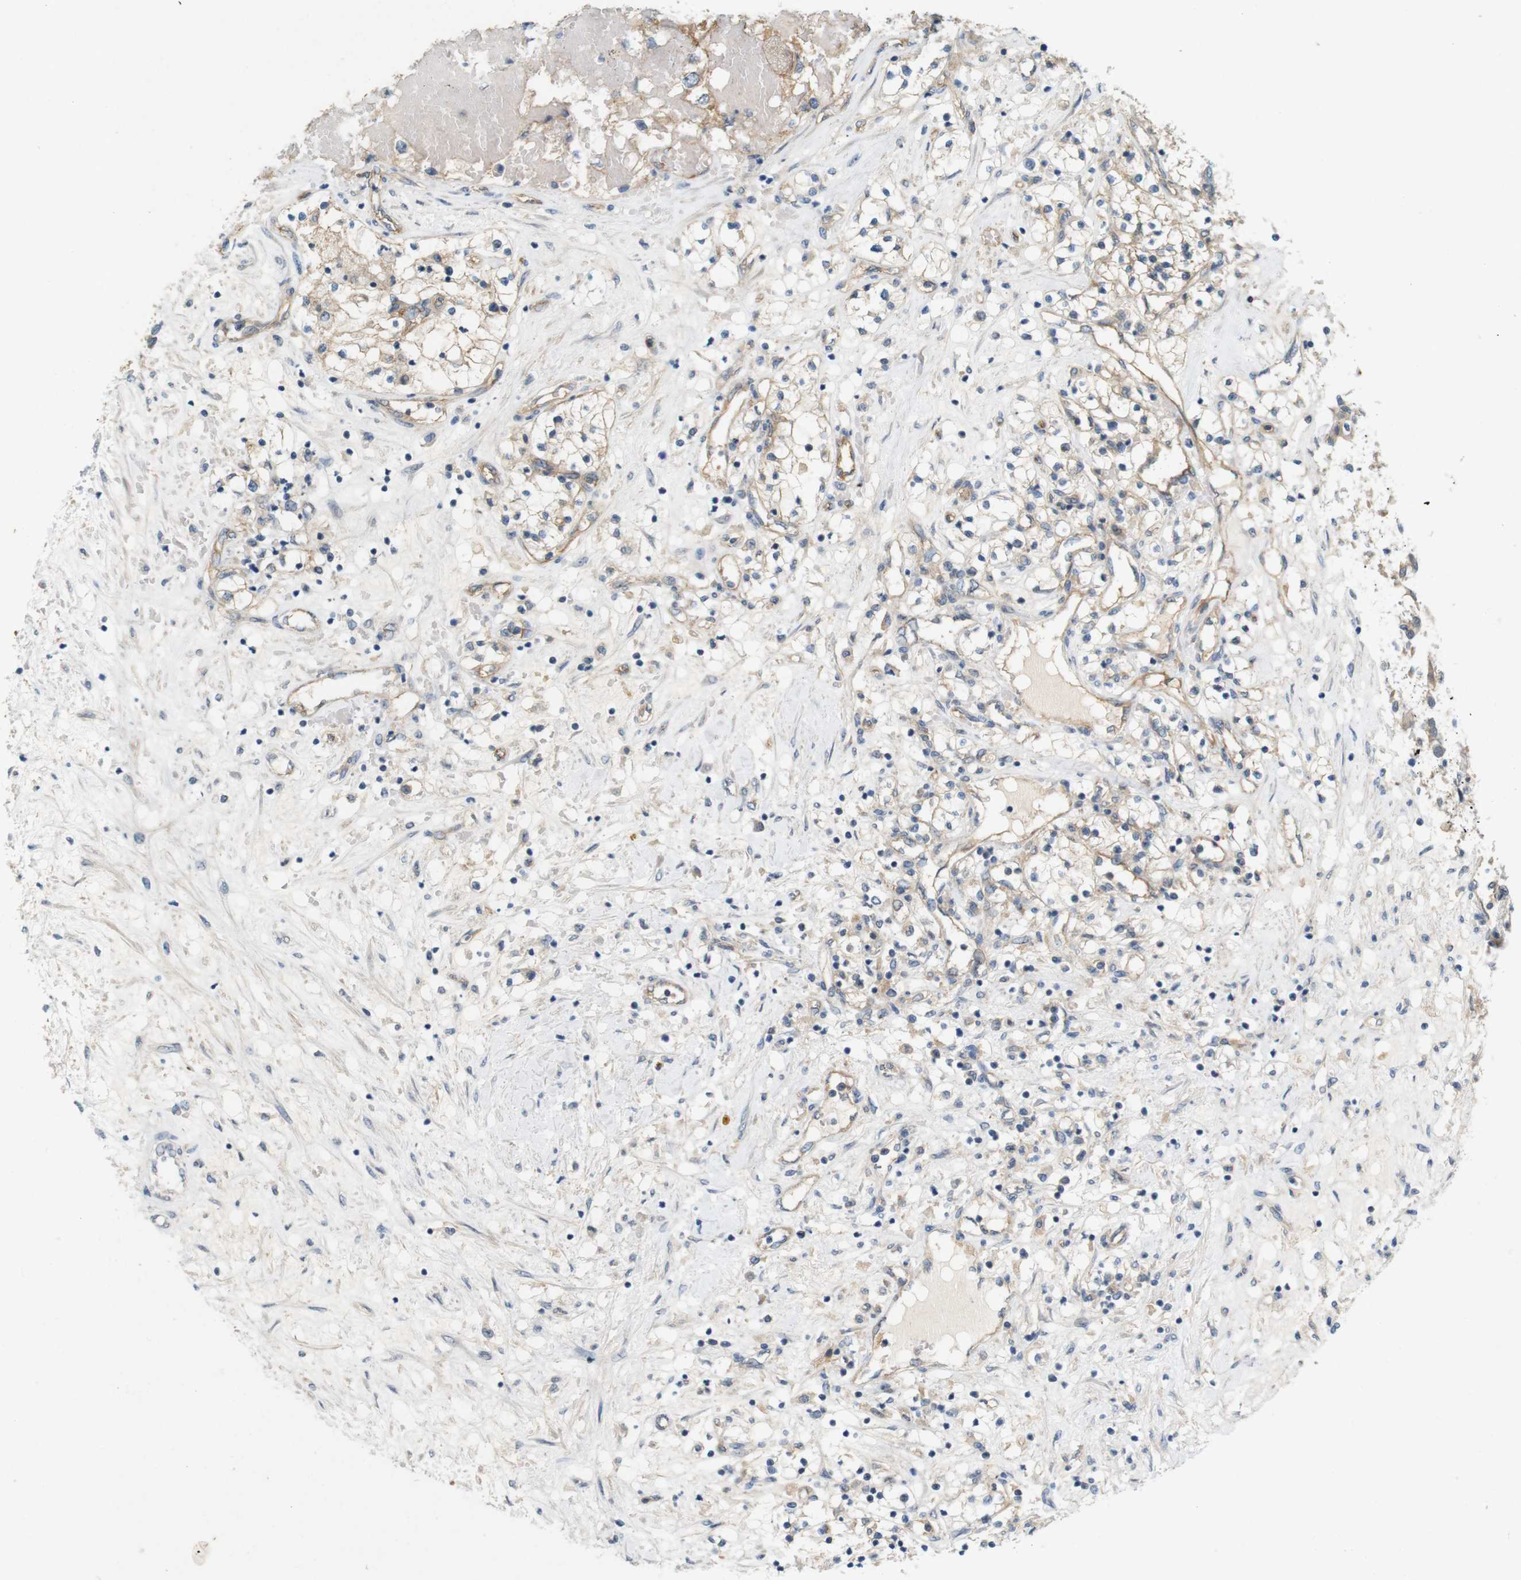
{"staining": {"intensity": "weak", "quantity": ">75%", "location": "cytoplasmic/membranous"}, "tissue": "renal cancer", "cell_type": "Tumor cells", "image_type": "cancer", "snomed": [{"axis": "morphology", "description": "Adenocarcinoma, NOS"}, {"axis": "topography", "description": "Kidney"}], "caption": "A low amount of weak cytoplasmic/membranous expression is present in about >75% of tumor cells in renal adenocarcinoma tissue.", "gene": "PVR", "patient": {"sex": "male", "age": 68}}